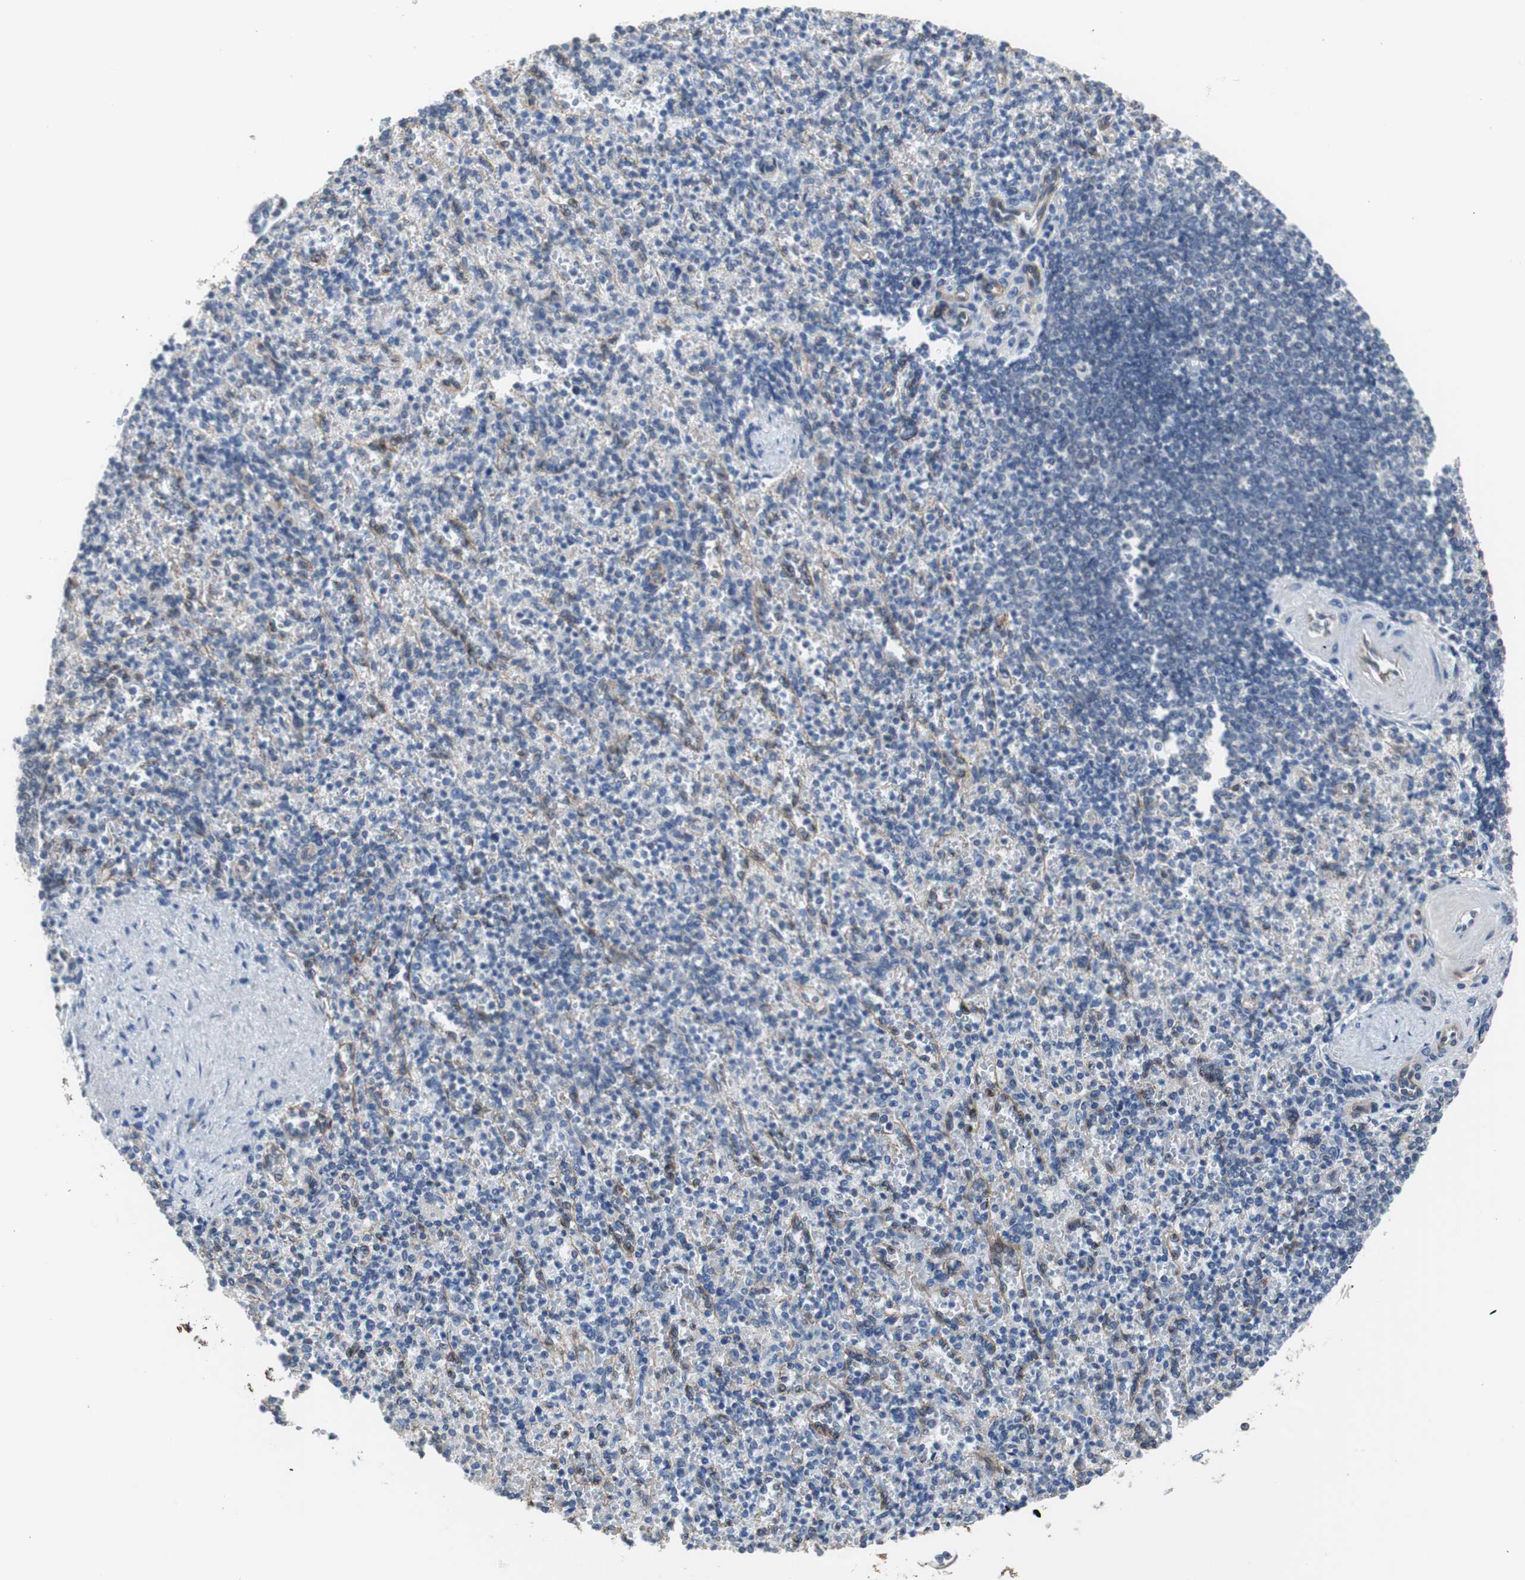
{"staining": {"intensity": "weak", "quantity": "<25%", "location": "cytoplasmic/membranous"}, "tissue": "spleen", "cell_type": "Cells in red pulp", "image_type": "normal", "snomed": [{"axis": "morphology", "description": "Normal tissue, NOS"}, {"axis": "topography", "description": "Spleen"}], "caption": "The IHC image has no significant positivity in cells in red pulp of spleen.", "gene": "KIF3B", "patient": {"sex": "female", "age": 74}}